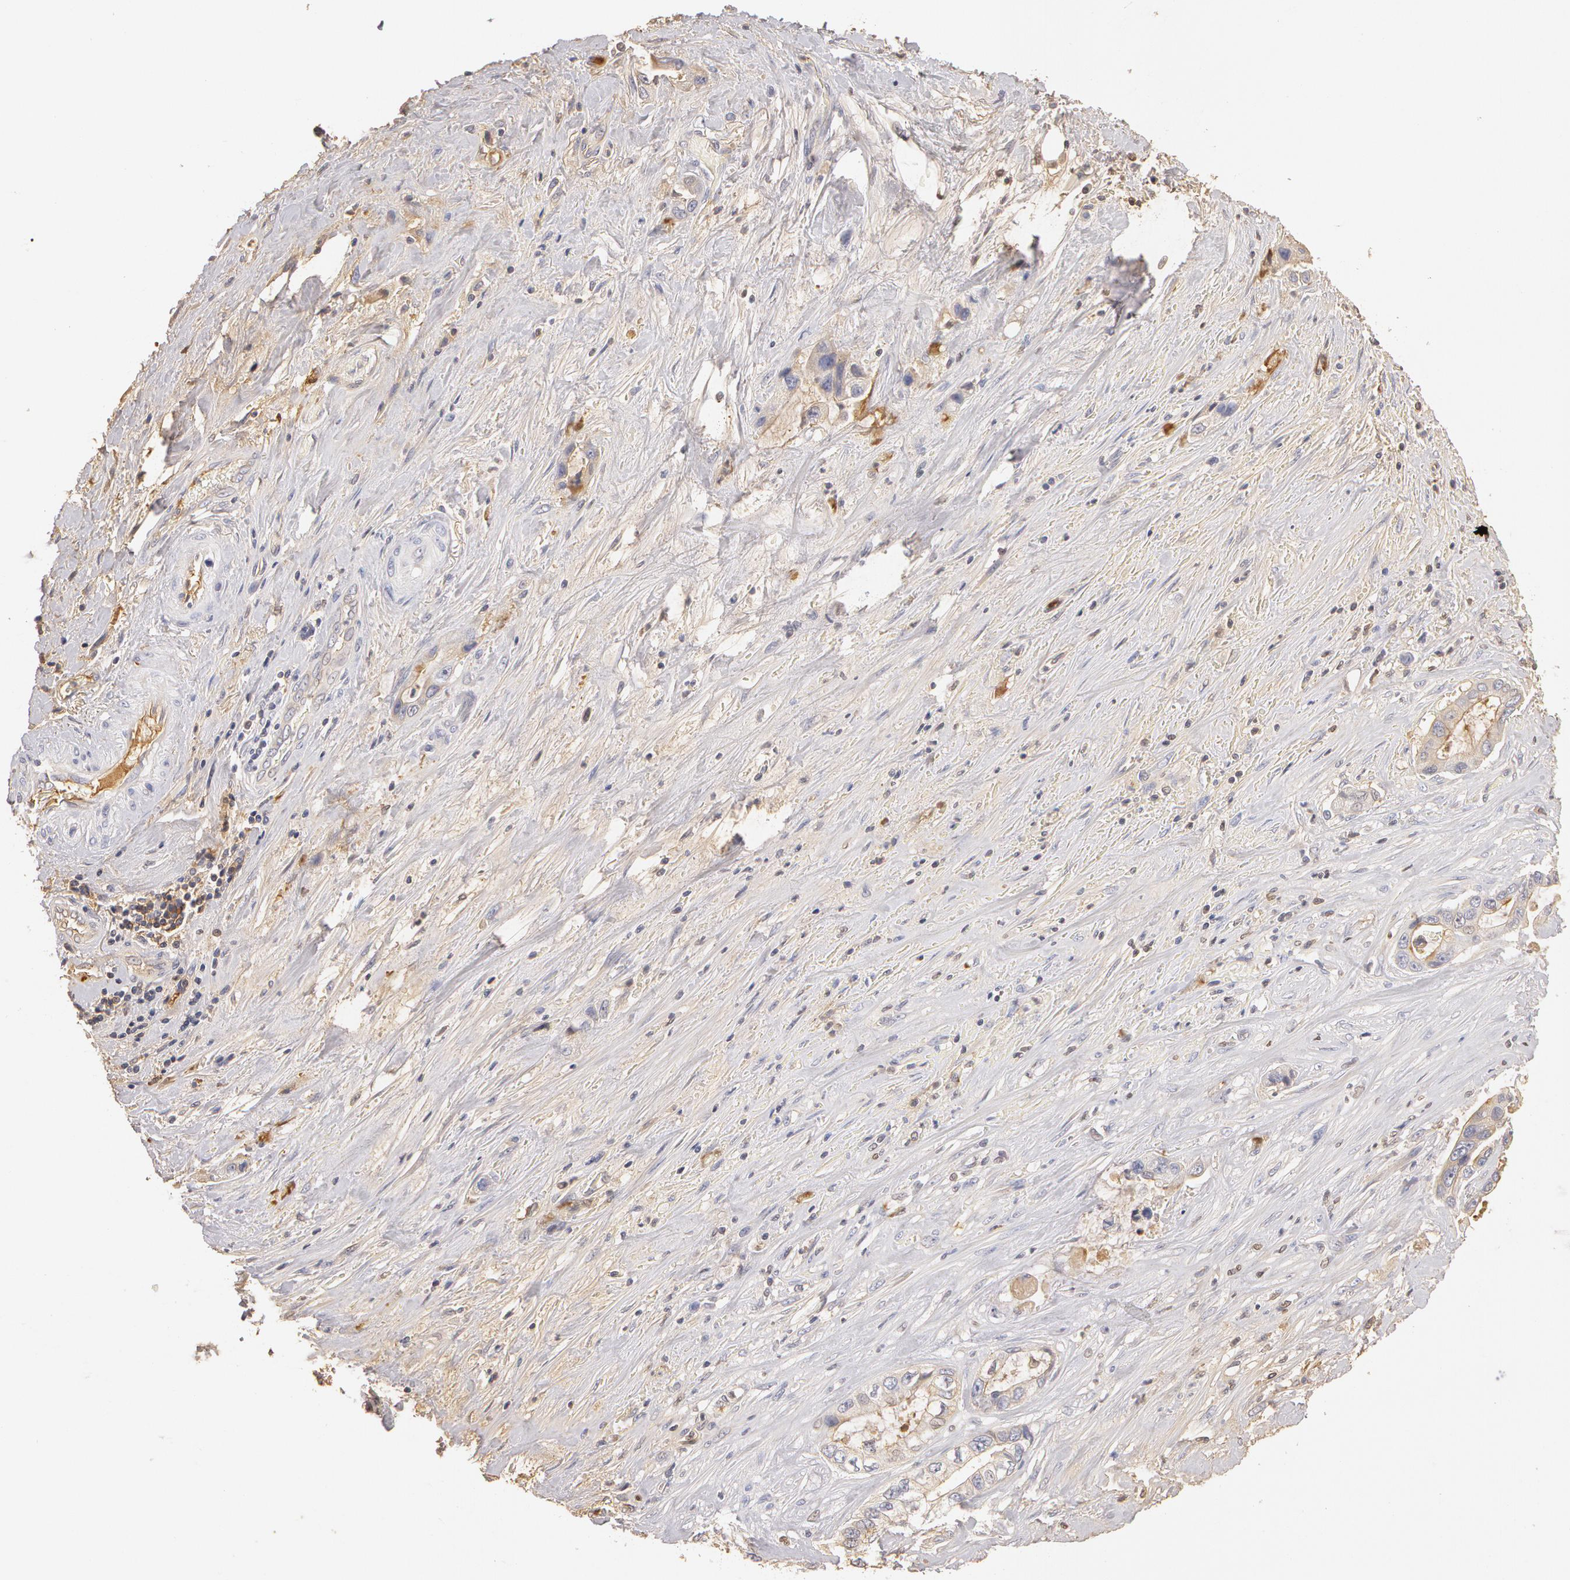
{"staining": {"intensity": "weak", "quantity": ">75%", "location": "cytoplasmic/membranous"}, "tissue": "pancreatic cancer", "cell_type": "Tumor cells", "image_type": "cancer", "snomed": [{"axis": "morphology", "description": "Adenocarcinoma, NOS"}, {"axis": "topography", "description": "Pancreas"}, {"axis": "topography", "description": "Stomach, upper"}], "caption": "Immunohistochemistry (IHC) histopathology image of pancreatic cancer (adenocarcinoma) stained for a protein (brown), which shows low levels of weak cytoplasmic/membranous expression in about >75% of tumor cells.", "gene": "TF", "patient": {"sex": "male", "age": 77}}